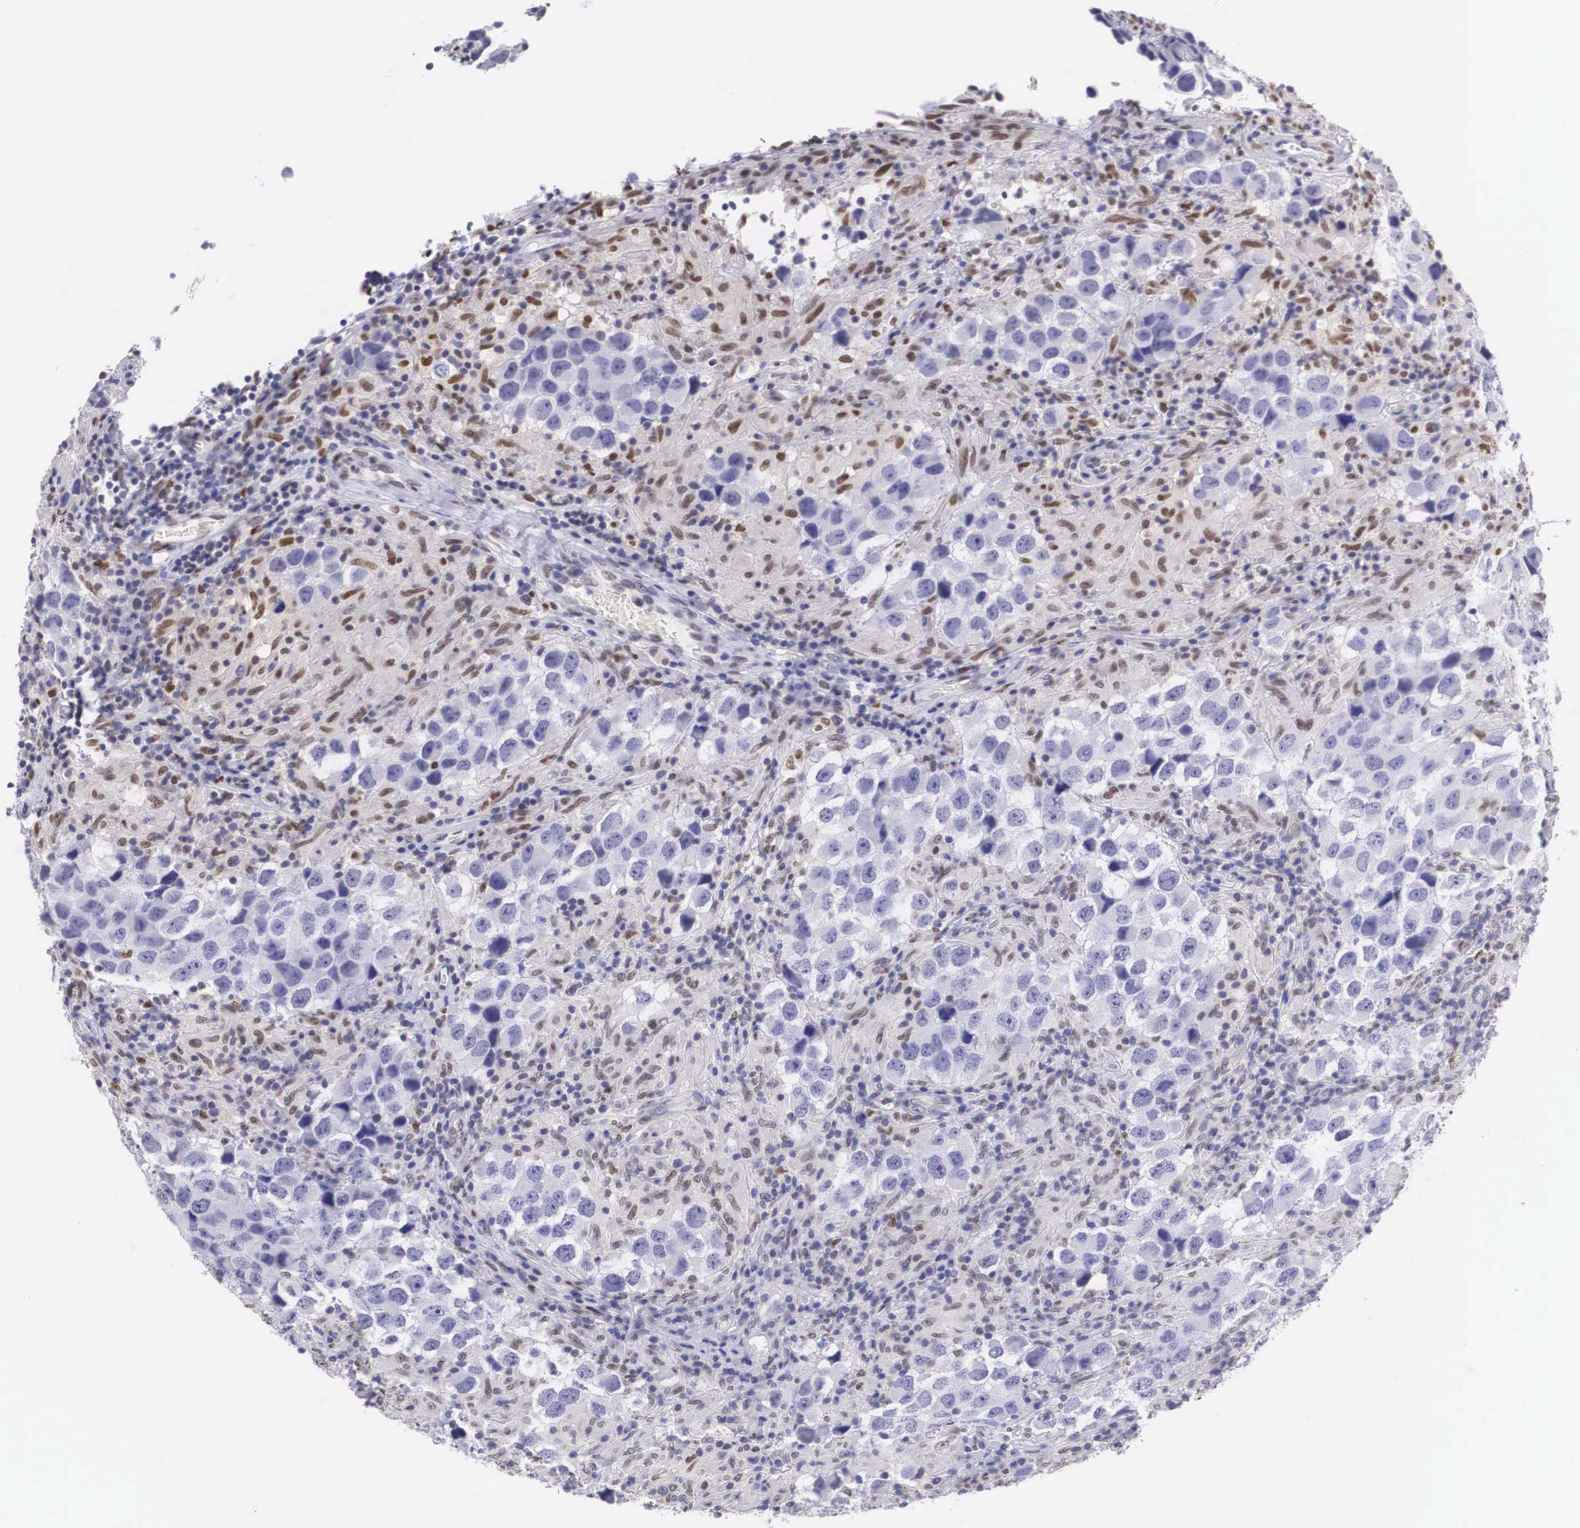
{"staining": {"intensity": "weak", "quantity": "25%-75%", "location": "nuclear"}, "tissue": "testis cancer", "cell_type": "Tumor cells", "image_type": "cancer", "snomed": [{"axis": "morphology", "description": "Carcinoma, Embryonal, NOS"}, {"axis": "topography", "description": "Testis"}], "caption": "The immunohistochemical stain labels weak nuclear staining in tumor cells of testis embryonal carcinoma tissue.", "gene": "ETV6", "patient": {"sex": "male", "age": 21}}